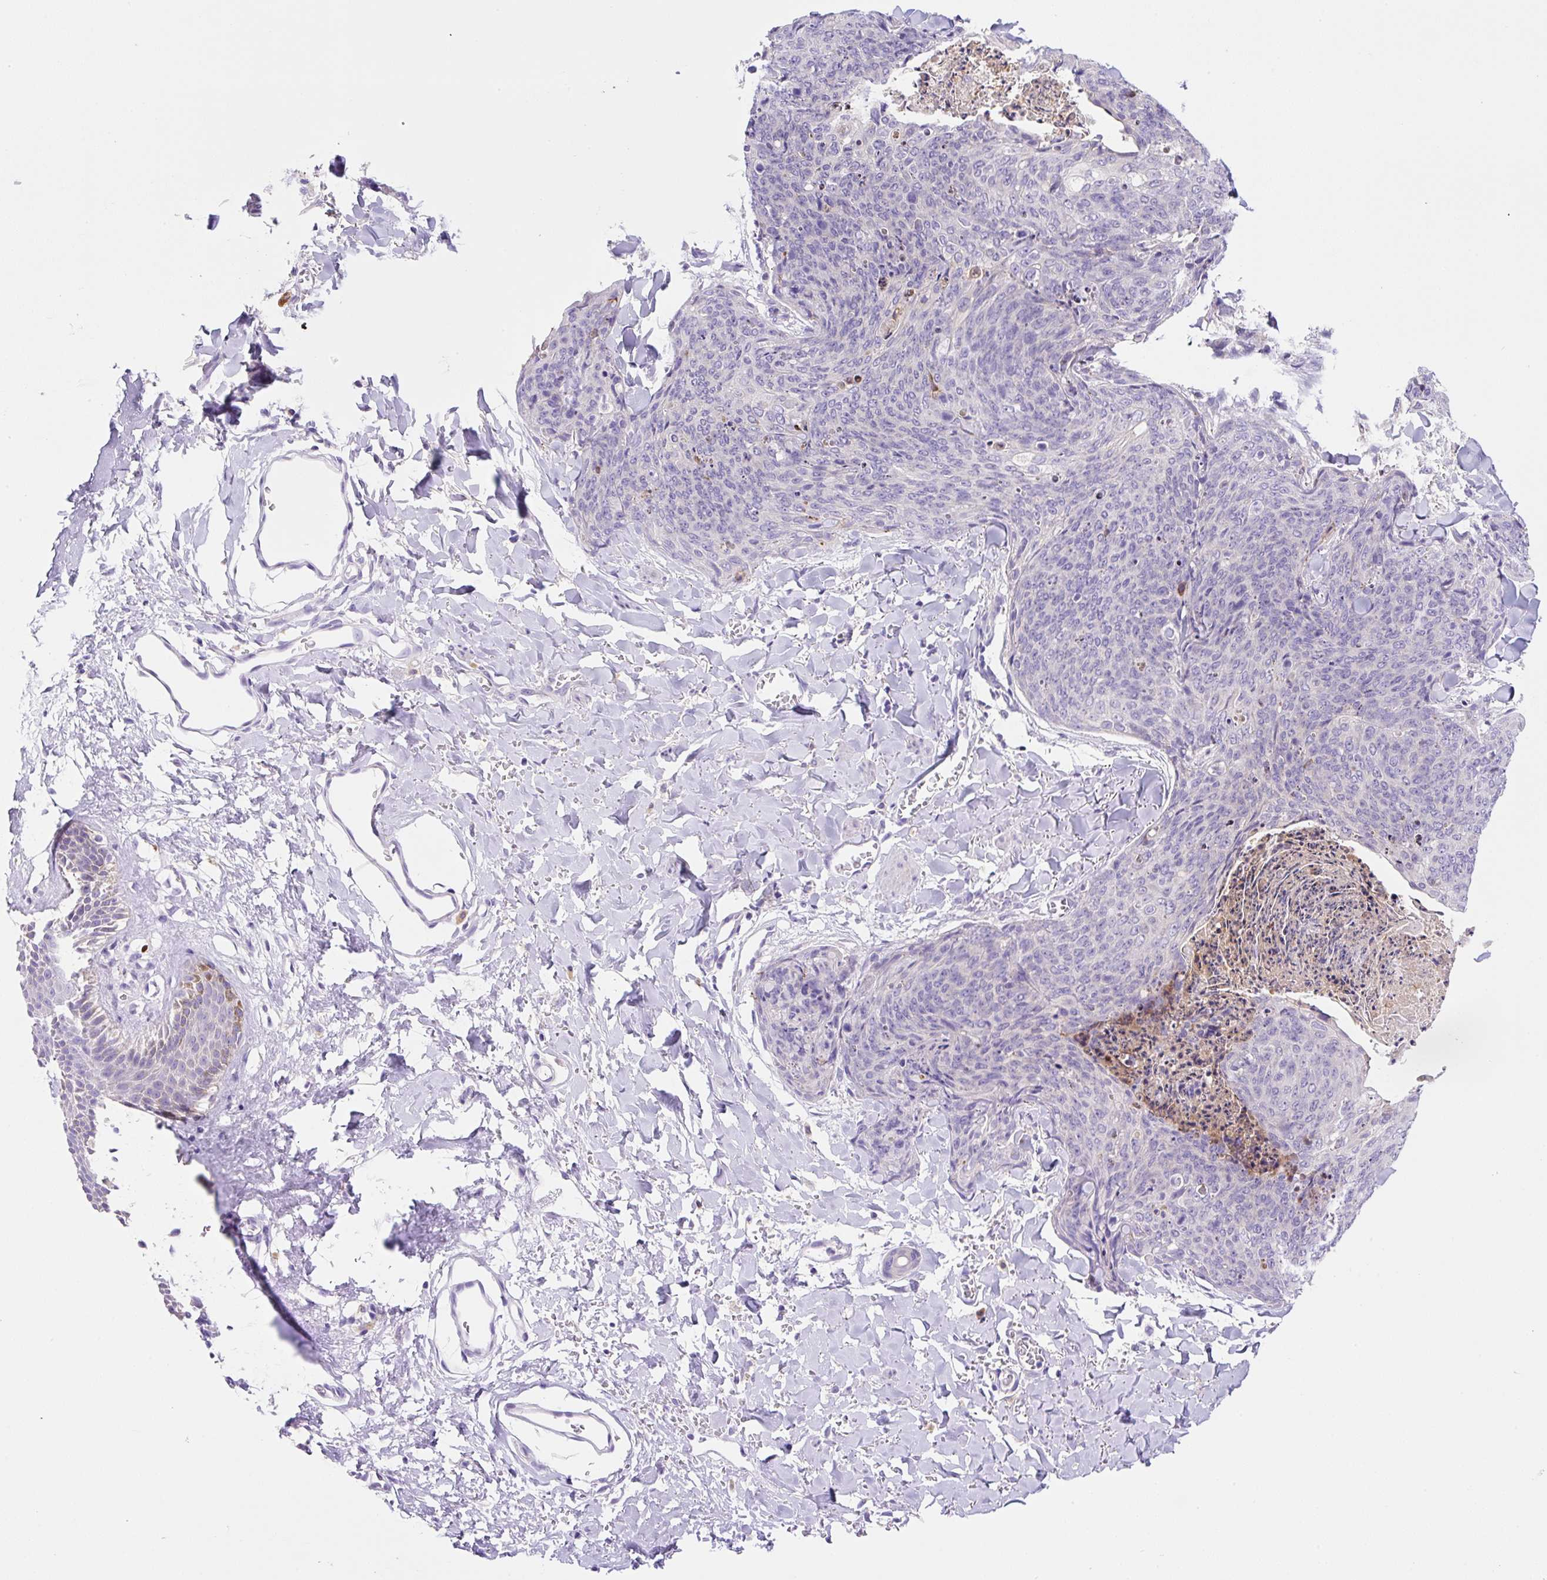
{"staining": {"intensity": "negative", "quantity": "none", "location": "none"}, "tissue": "skin cancer", "cell_type": "Tumor cells", "image_type": "cancer", "snomed": [{"axis": "morphology", "description": "Squamous cell carcinoma, NOS"}, {"axis": "topography", "description": "Skin"}, {"axis": "topography", "description": "Vulva"}], "caption": "An image of skin cancer (squamous cell carcinoma) stained for a protein demonstrates no brown staining in tumor cells.", "gene": "NDST3", "patient": {"sex": "female", "age": 85}}